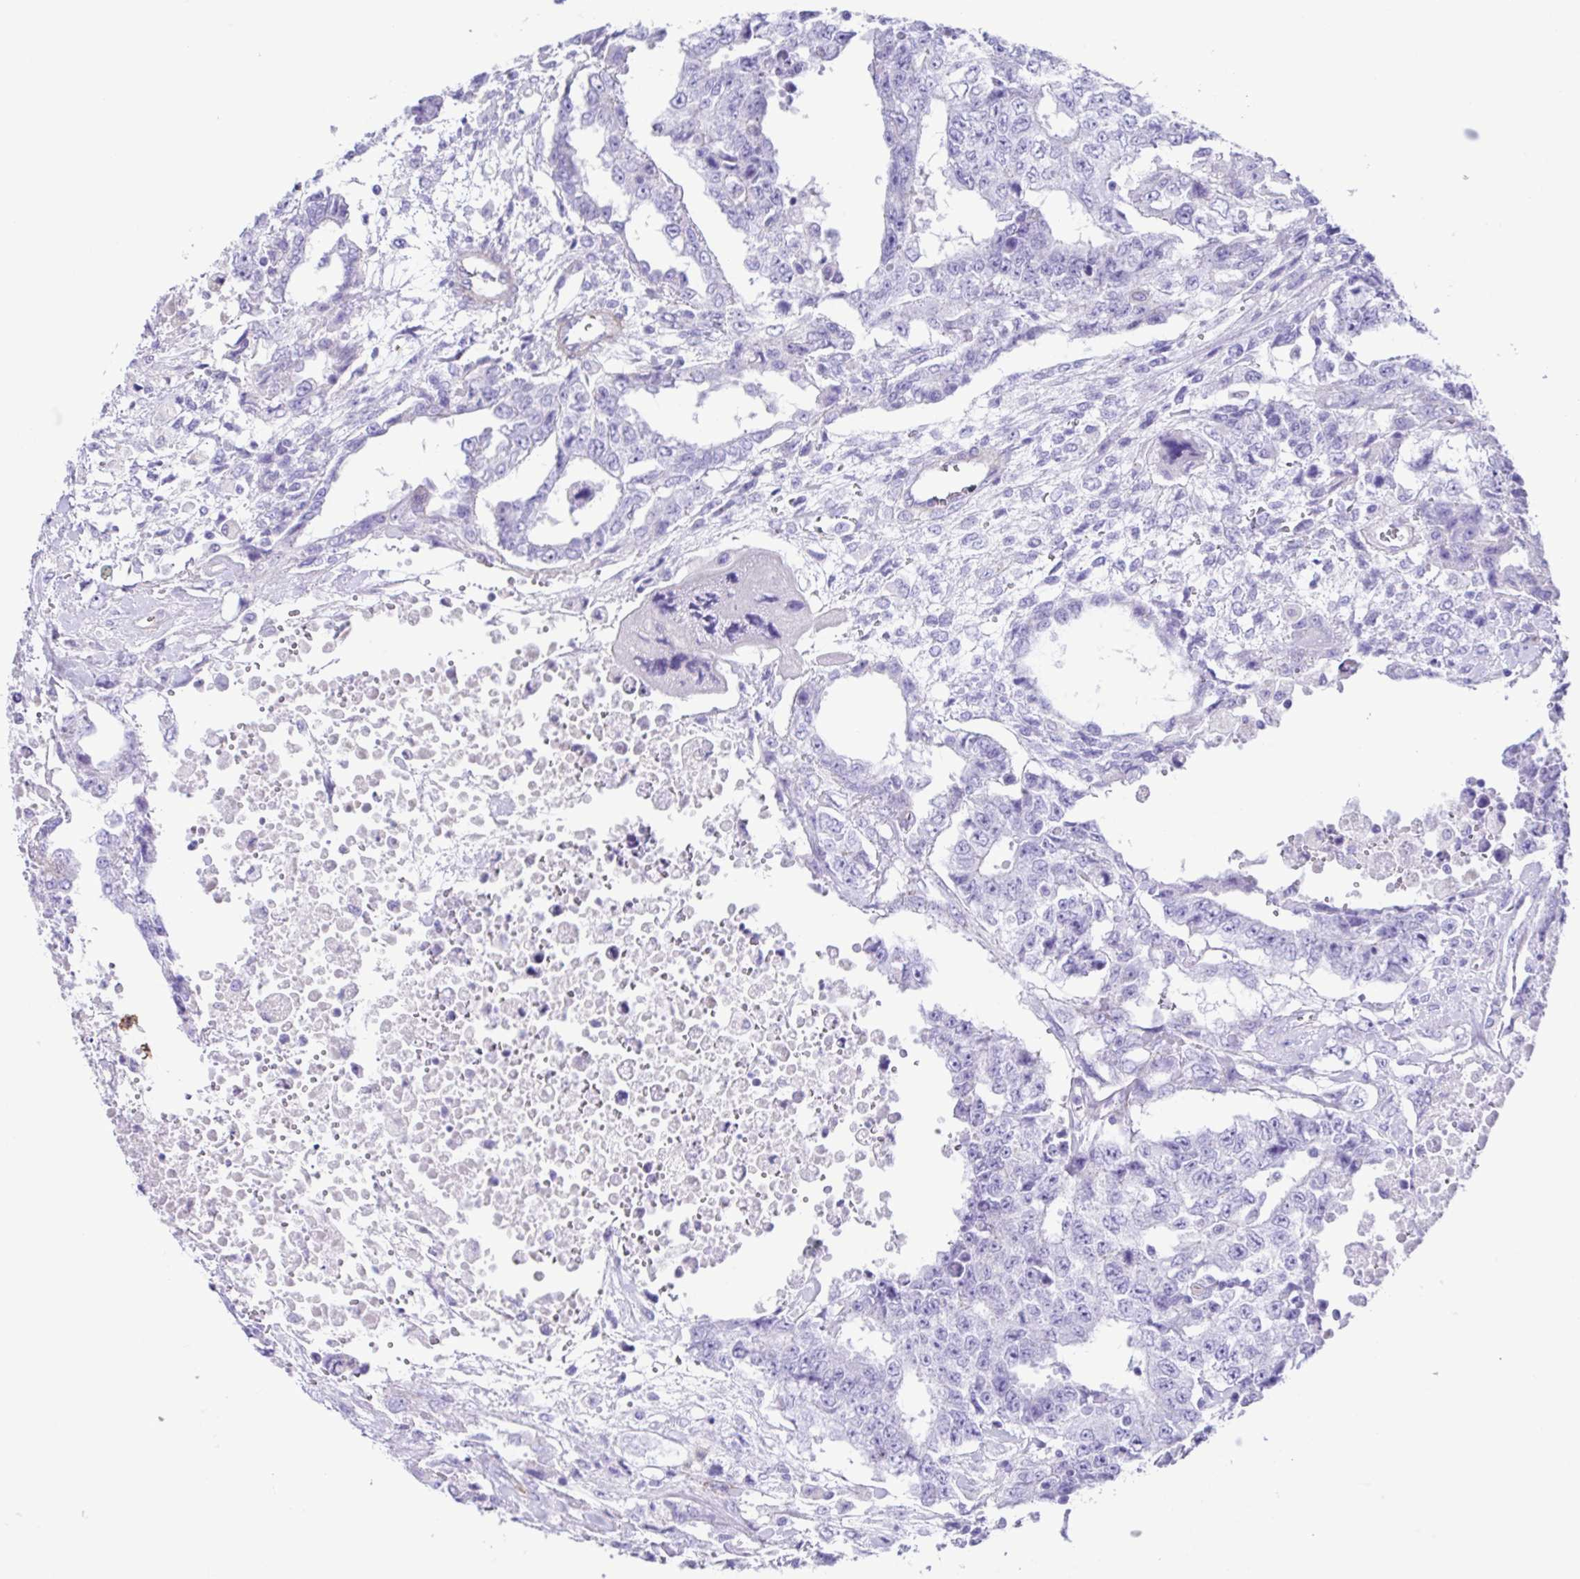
{"staining": {"intensity": "negative", "quantity": "none", "location": "none"}, "tissue": "testis cancer", "cell_type": "Tumor cells", "image_type": "cancer", "snomed": [{"axis": "morphology", "description": "Carcinoma, Embryonal, NOS"}, {"axis": "topography", "description": "Testis"}], "caption": "Immunohistochemical staining of embryonal carcinoma (testis) exhibits no significant expression in tumor cells. (Stains: DAB immunohistochemistry (IHC) with hematoxylin counter stain, Microscopy: brightfield microscopy at high magnification).", "gene": "CYP11B1", "patient": {"sex": "male", "age": 24}}